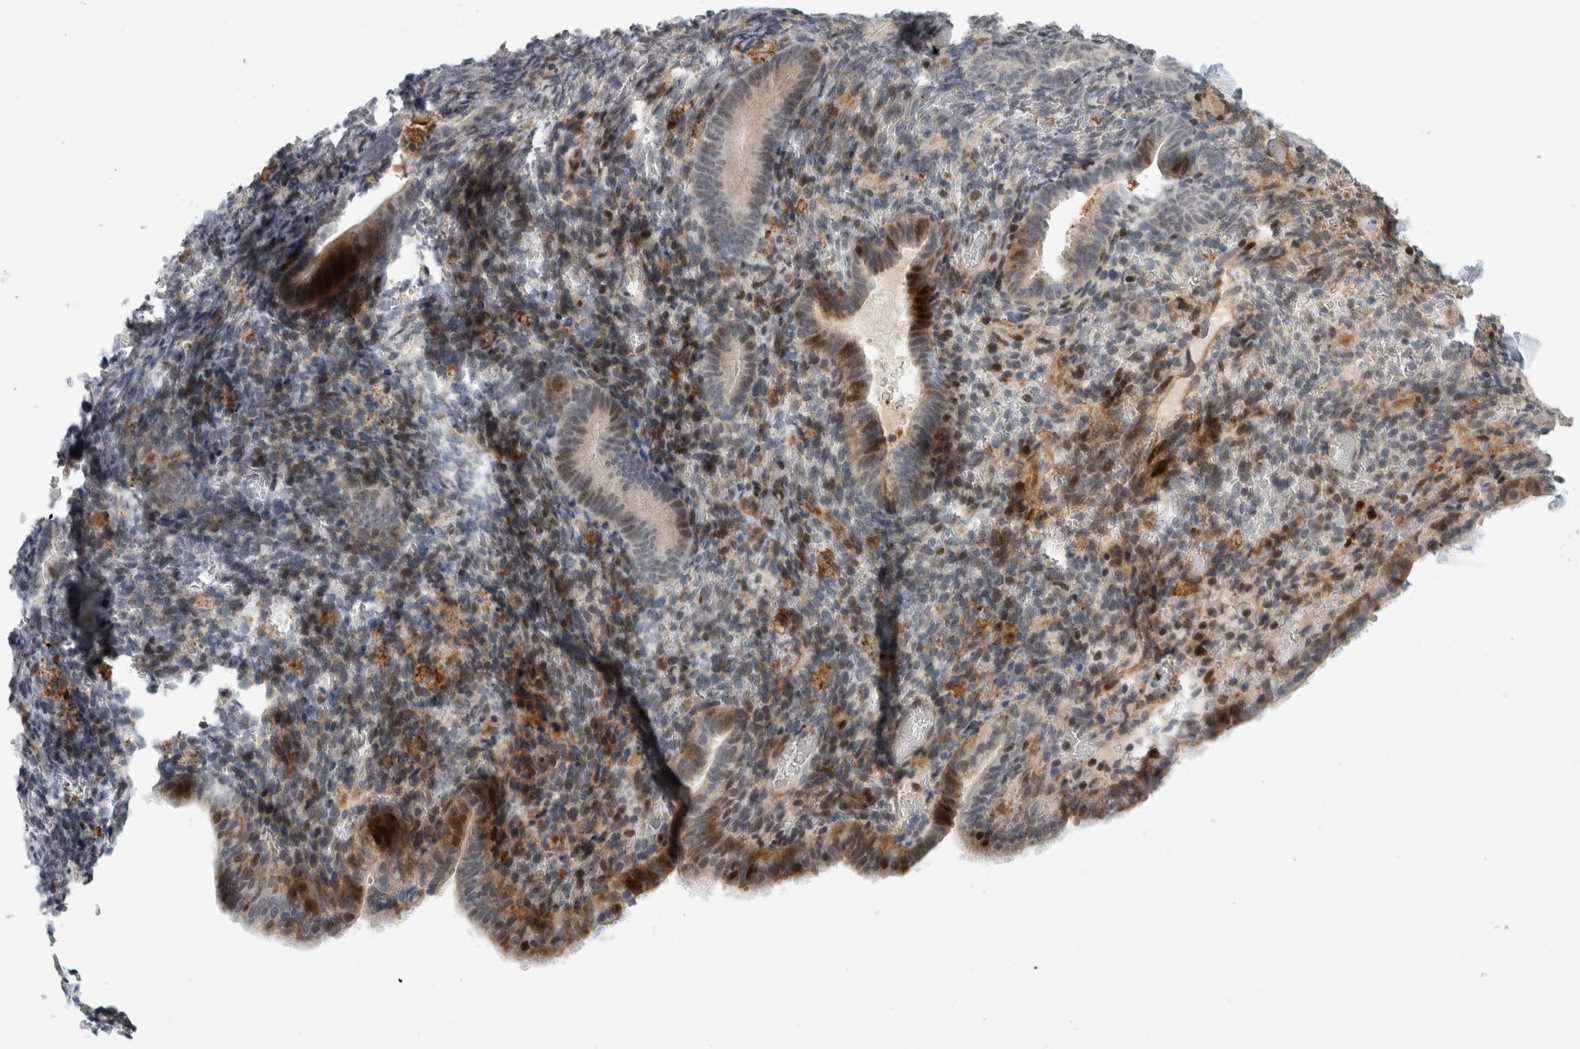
{"staining": {"intensity": "moderate", "quantity": "<25%", "location": "nuclear"}, "tissue": "endometrium", "cell_type": "Cells in endometrial stroma", "image_type": "normal", "snomed": [{"axis": "morphology", "description": "Normal tissue, NOS"}, {"axis": "topography", "description": "Endometrium"}], "caption": "Protein staining exhibits moderate nuclear positivity in approximately <25% of cells in endometrial stroma in benign endometrium.", "gene": "MSL1", "patient": {"sex": "female", "age": 51}}